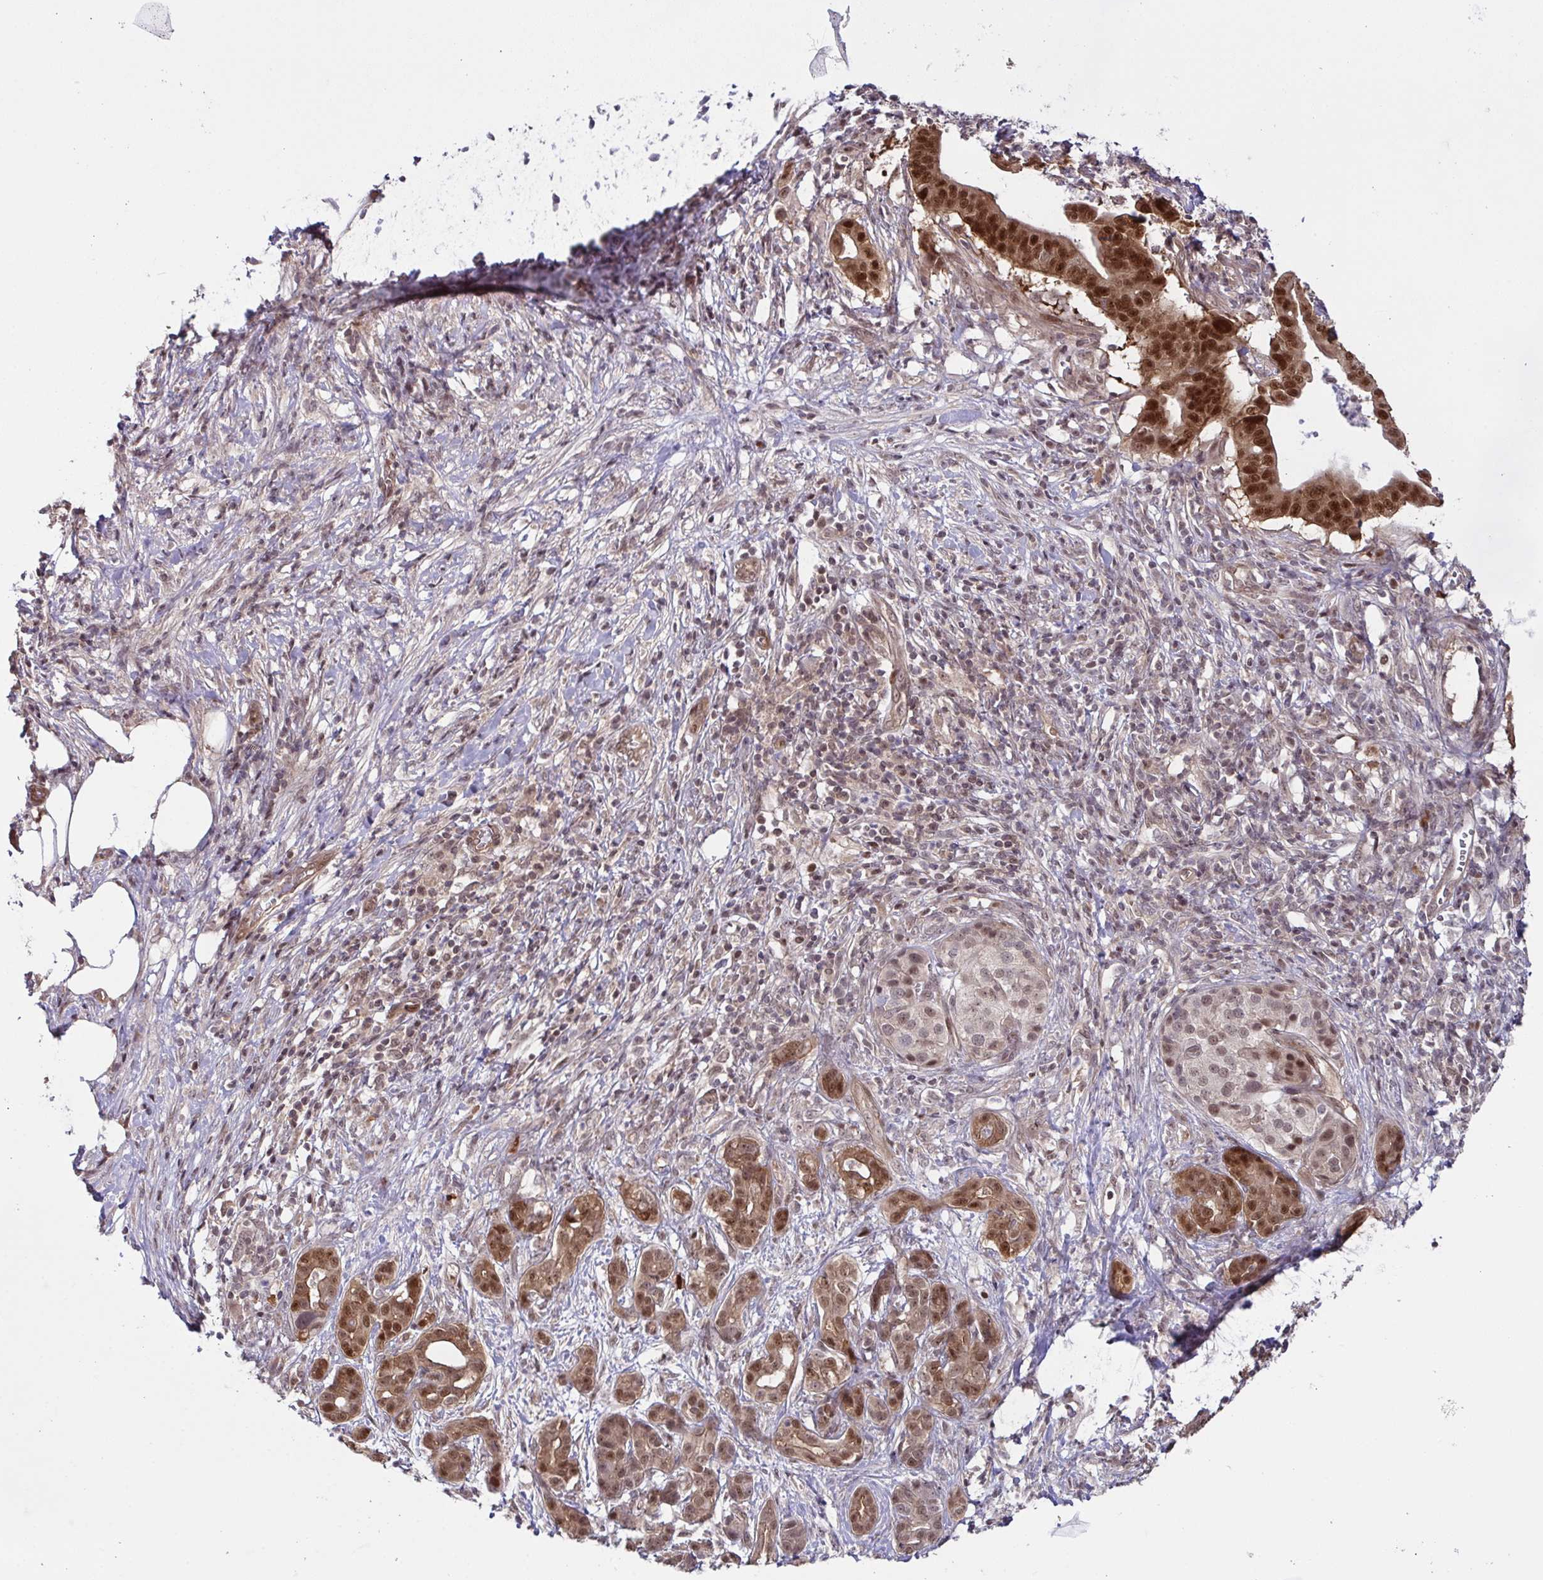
{"staining": {"intensity": "moderate", "quantity": ">75%", "location": "nuclear"}, "tissue": "pancreatic cancer", "cell_type": "Tumor cells", "image_type": "cancer", "snomed": [{"axis": "morphology", "description": "Adenocarcinoma, NOS"}, {"axis": "topography", "description": "Pancreas"}], "caption": "Human pancreatic adenocarcinoma stained for a protein (brown) demonstrates moderate nuclear positive positivity in about >75% of tumor cells.", "gene": "DNAJB1", "patient": {"sex": "male", "age": 61}}